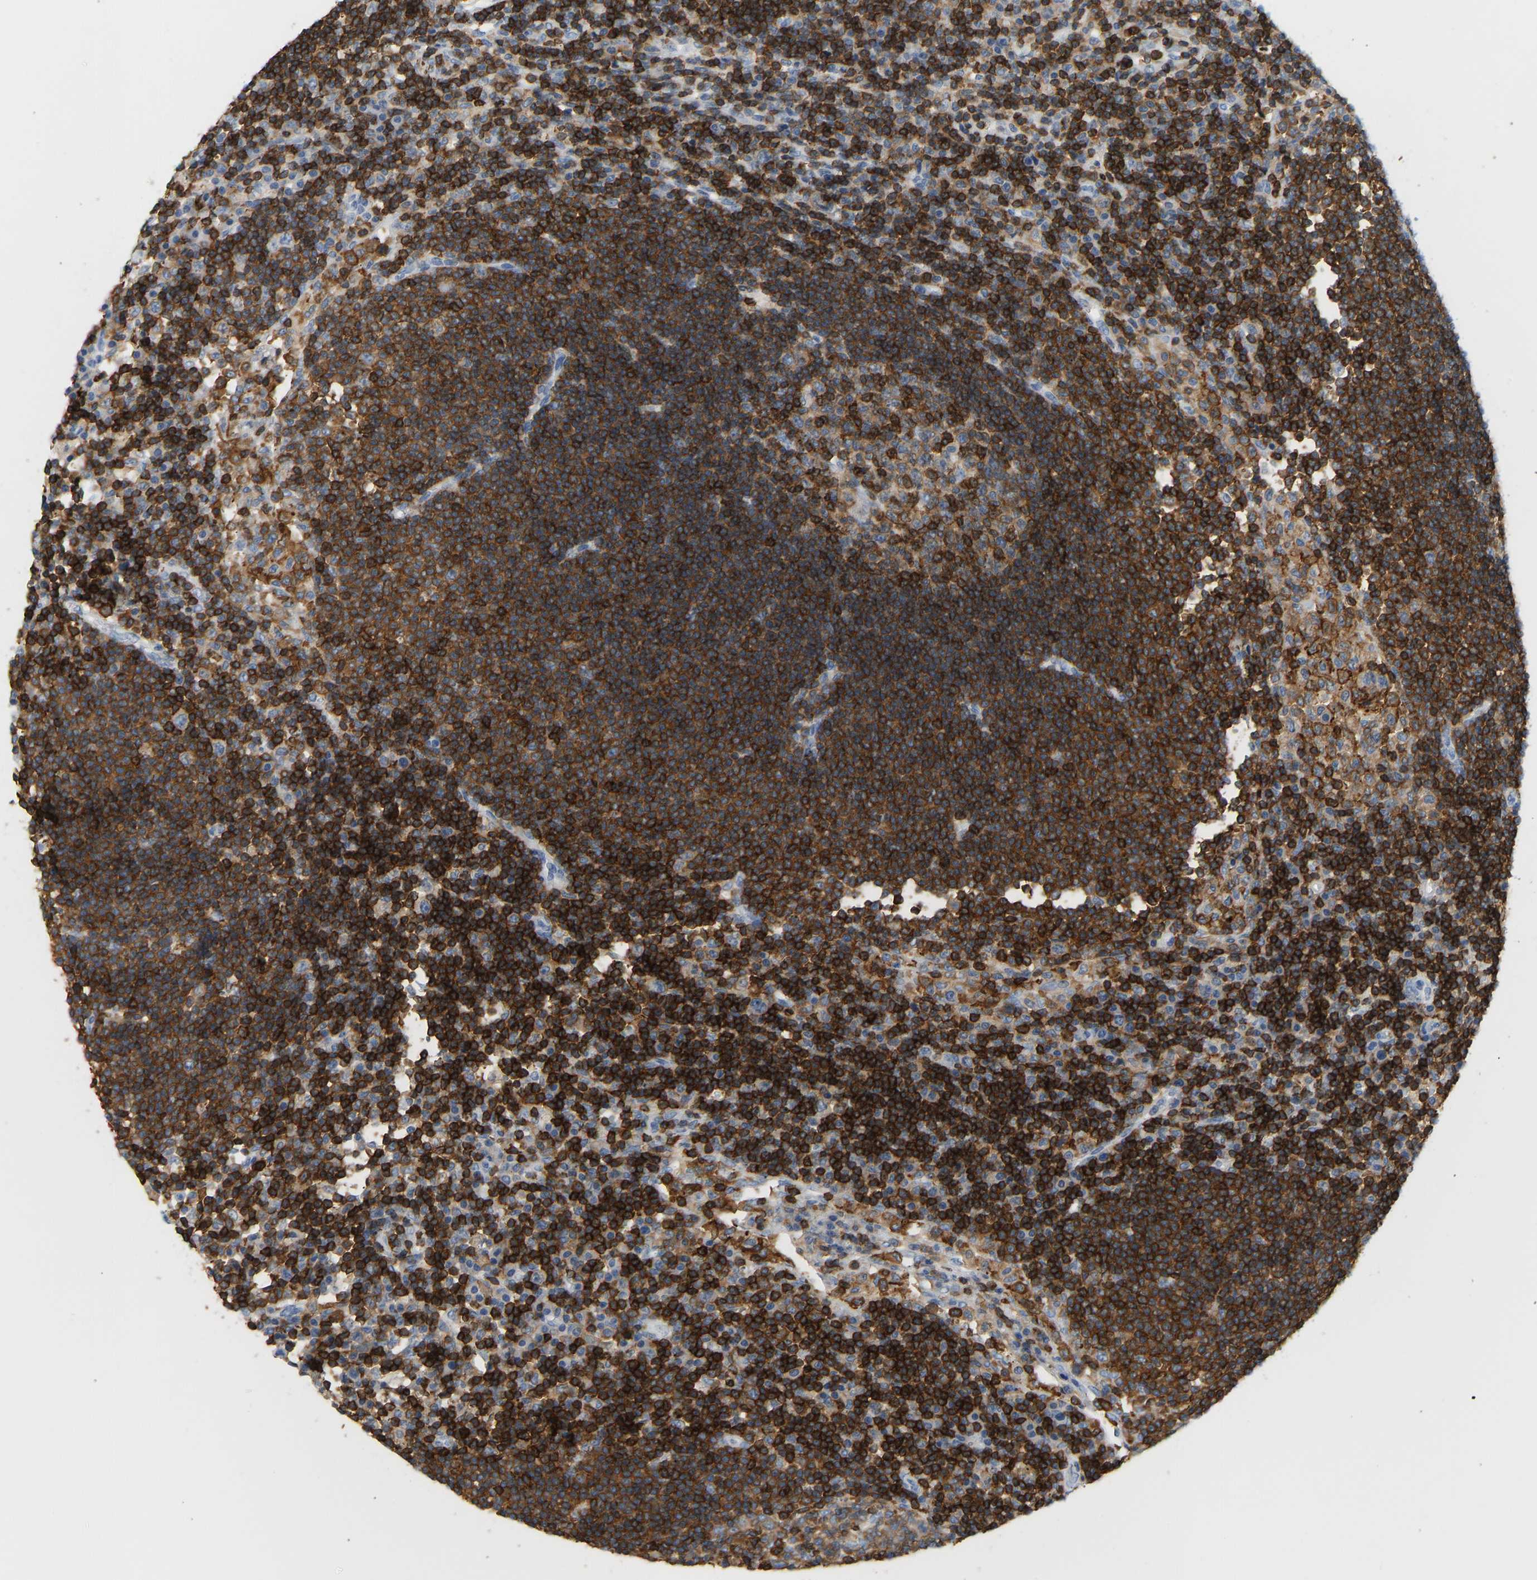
{"staining": {"intensity": "strong", "quantity": ">75%", "location": "cytoplasmic/membranous"}, "tissue": "lymph node", "cell_type": "Germinal center cells", "image_type": "normal", "snomed": [{"axis": "morphology", "description": "Normal tissue, NOS"}, {"axis": "topography", "description": "Lymph node"}], "caption": "Immunohistochemical staining of benign human lymph node shows high levels of strong cytoplasmic/membranous positivity in approximately >75% of germinal center cells. (brown staining indicates protein expression, while blue staining denotes nuclei).", "gene": "EVL", "patient": {"sex": "female", "age": 53}}